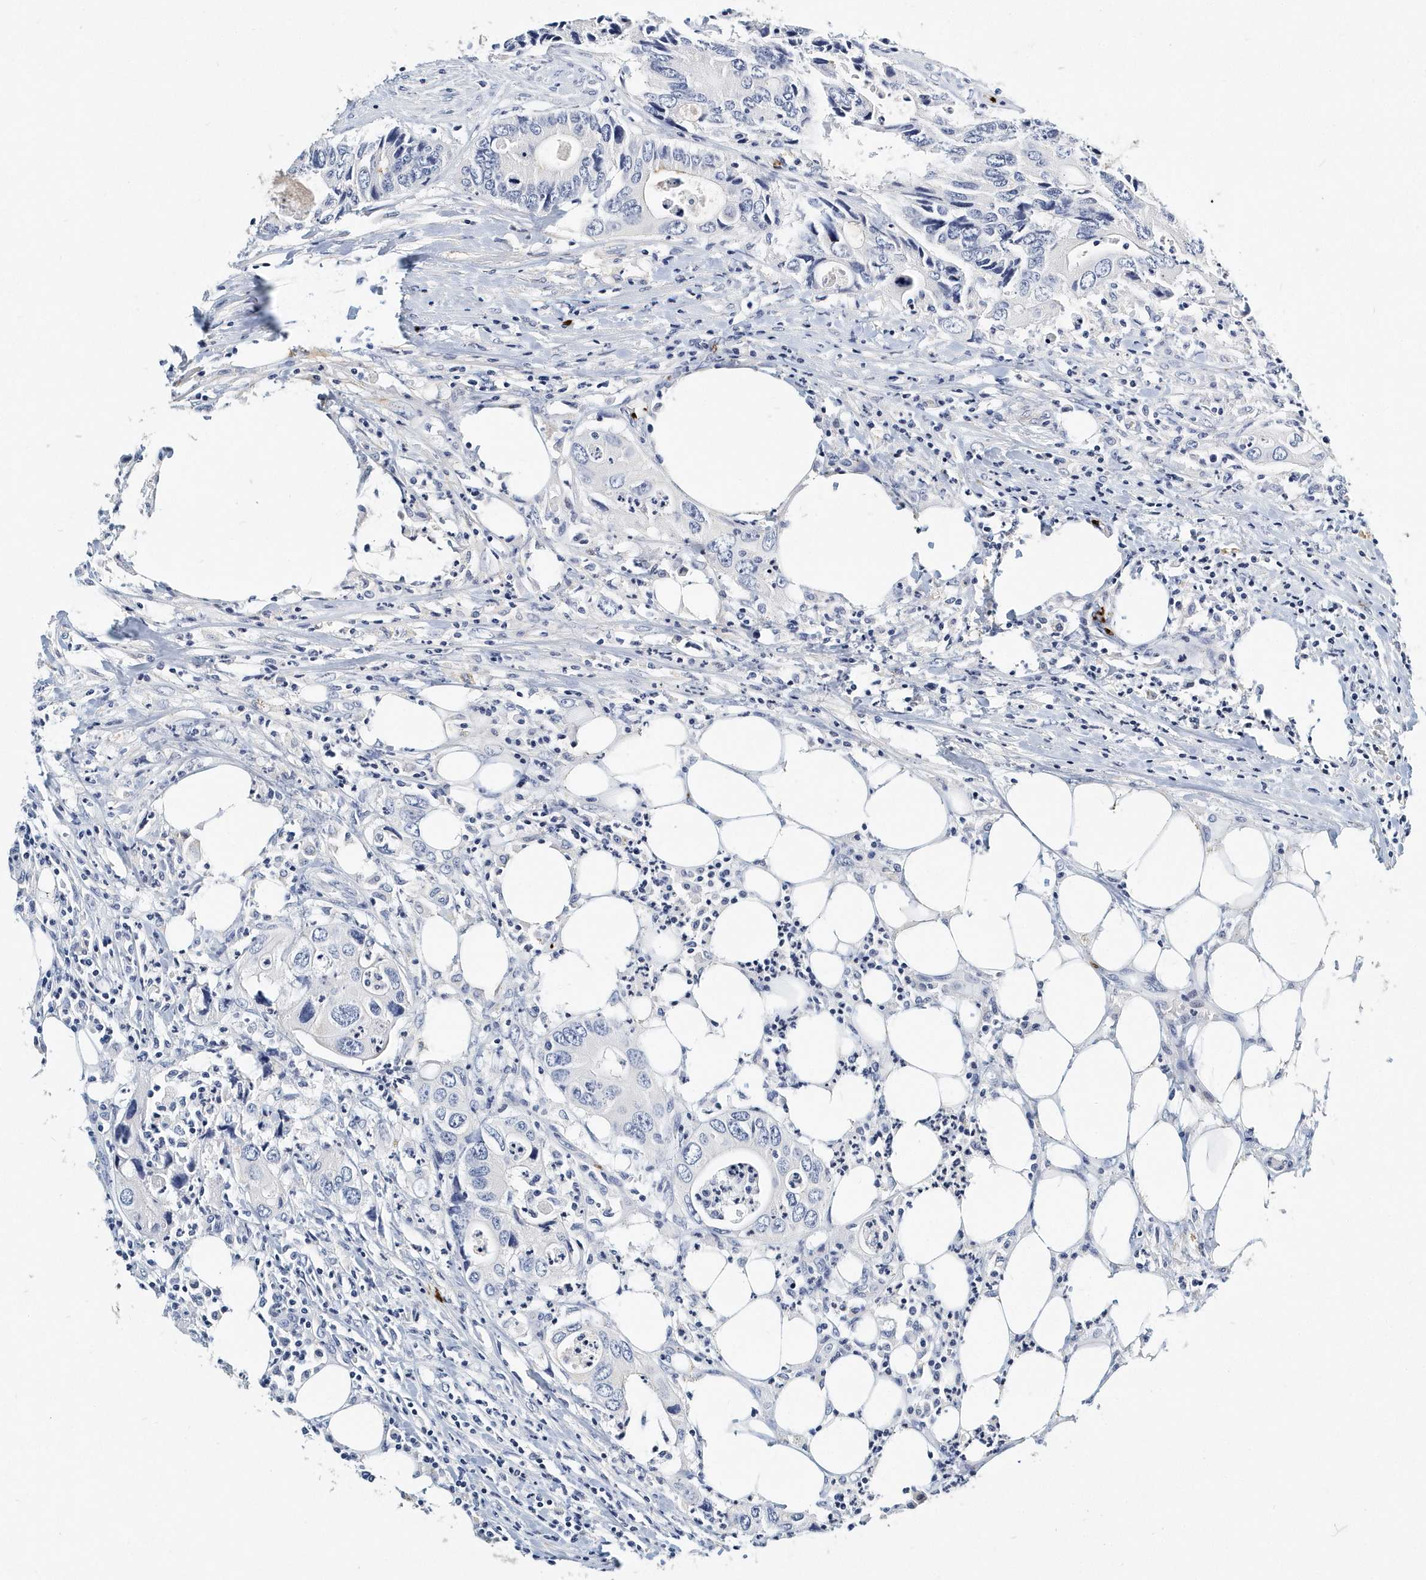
{"staining": {"intensity": "negative", "quantity": "none", "location": "none"}, "tissue": "colorectal cancer", "cell_type": "Tumor cells", "image_type": "cancer", "snomed": [{"axis": "morphology", "description": "Adenocarcinoma, NOS"}, {"axis": "topography", "description": "Colon"}], "caption": "Immunohistochemical staining of human colorectal adenocarcinoma reveals no significant staining in tumor cells.", "gene": "ITGA2B", "patient": {"sex": "male", "age": 71}}